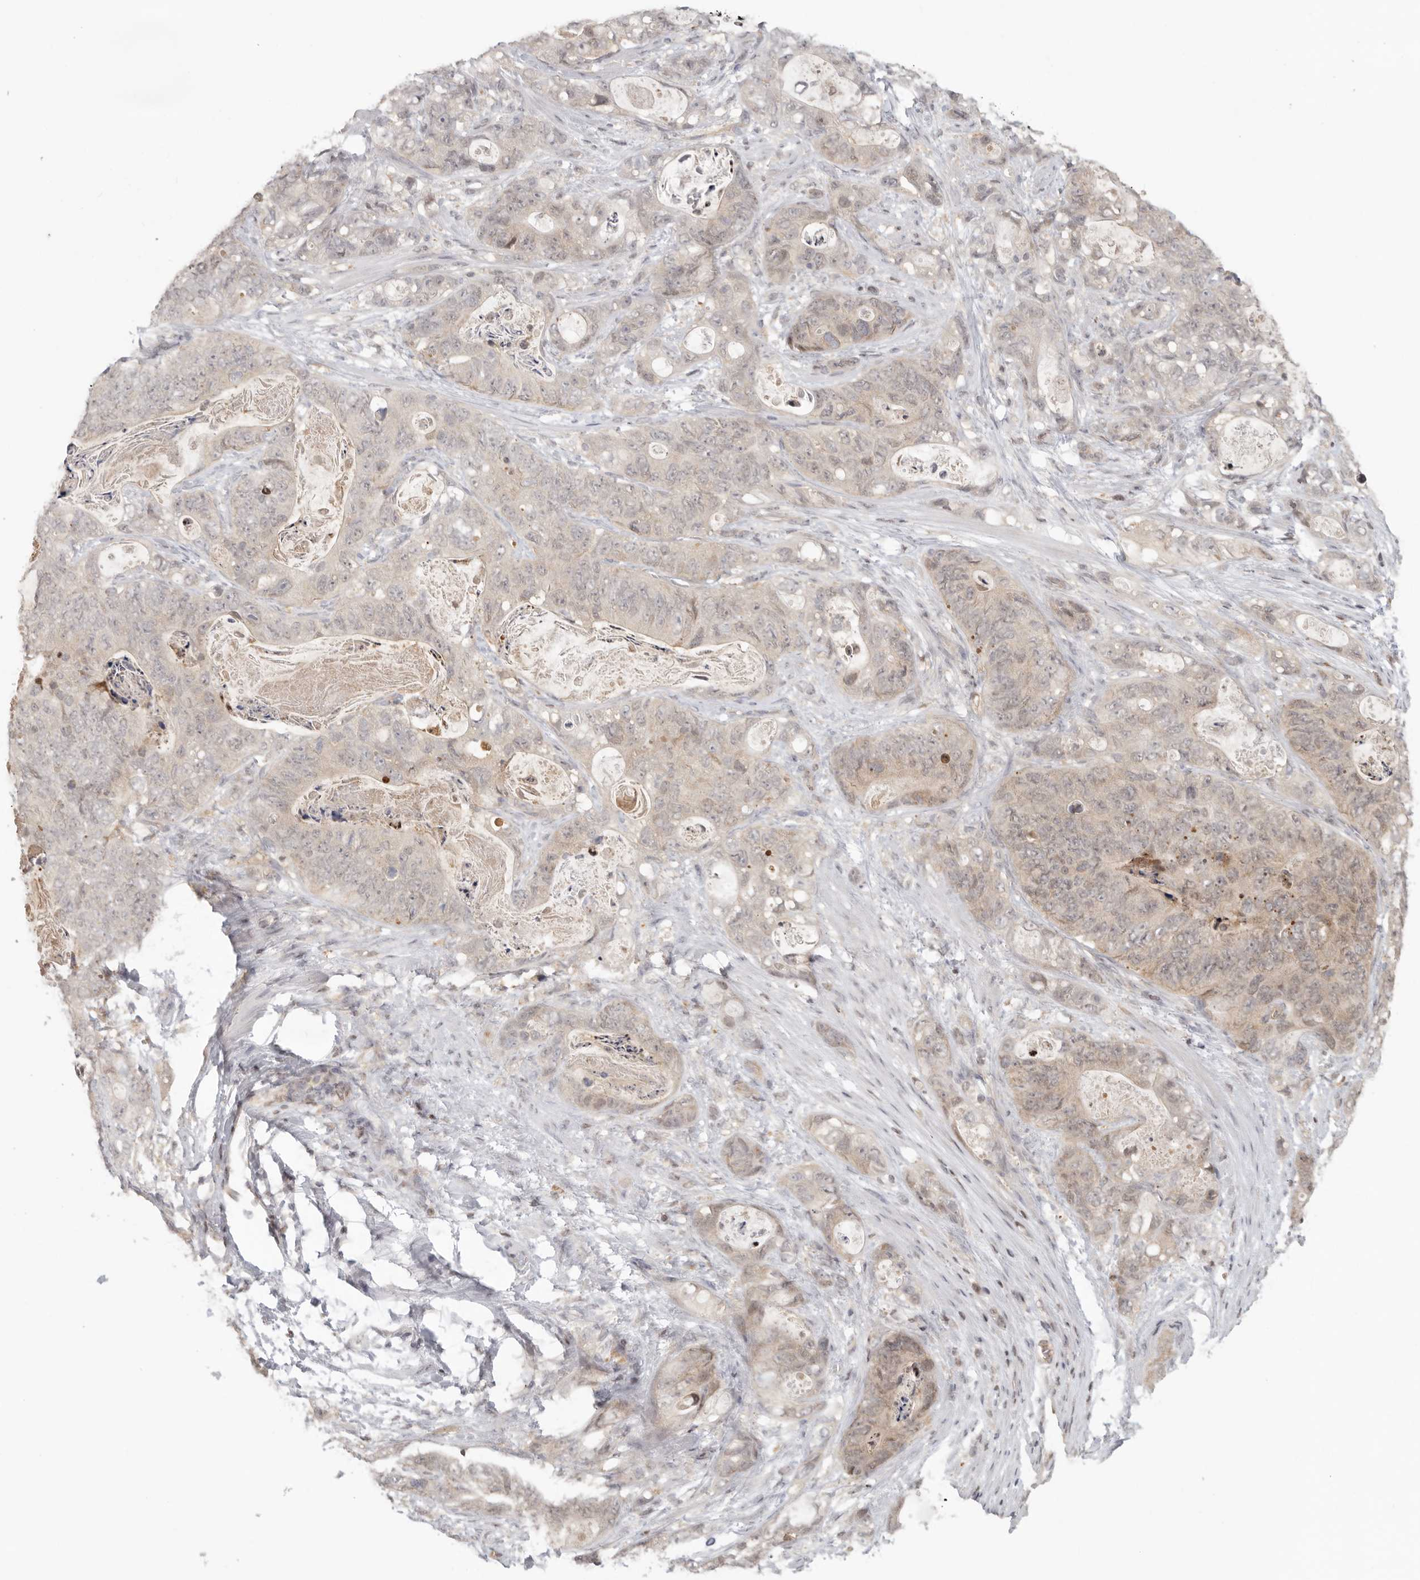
{"staining": {"intensity": "weak", "quantity": "<25%", "location": "cytoplasmic/membranous,nuclear"}, "tissue": "stomach cancer", "cell_type": "Tumor cells", "image_type": "cancer", "snomed": [{"axis": "morphology", "description": "Normal tissue, NOS"}, {"axis": "morphology", "description": "Adenocarcinoma, NOS"}, {"axis": "topography", "description": "Stomach"}], "caption": "Human adenocarcinoma (stomach) stained for a protein using immunohistochemistry (IHC) exhibits no expression in tumor cells.", "gene": "PSMA5", "patient": {"sex": "female", "age": 89}}